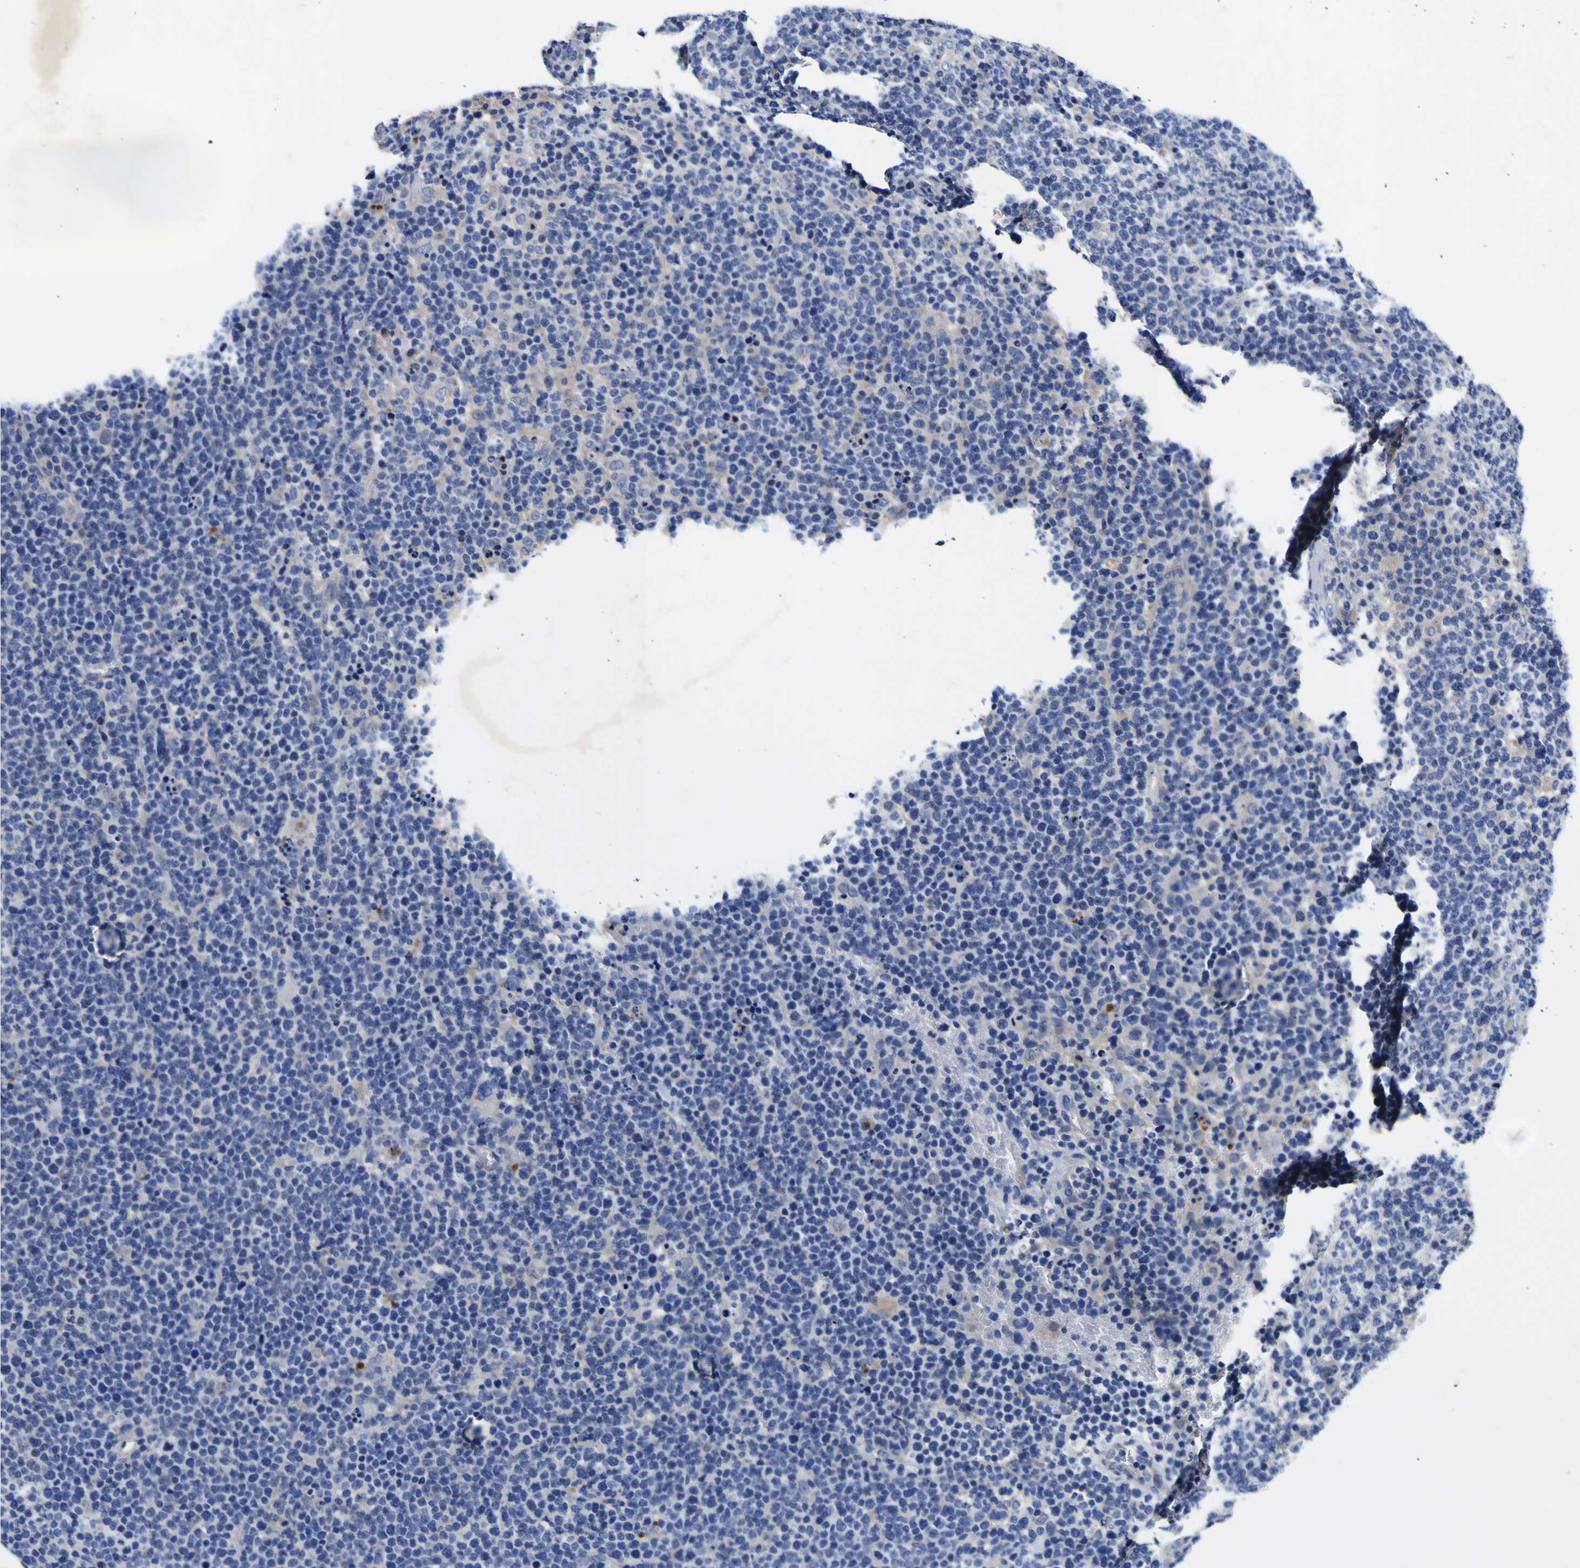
{"staining": {"intensity": "negative", "quantity": "none", "location": "none"}, "tissue": "lymphoma", "cell_type": "Tumor cells", "image_type": "cancer", "snomed": [{"axis": "morphology", "description": "Malignant lymphoma, non-Hodgkin's type, High grade"}, {"axis": "topography", "description": "Lymph node"}], "caption": "The histopathology image displays no significant positivity in tumor cells of high-grade malignant lymphoma, non-Hodgkin's type.", "gene": "VASN", "patient": {"sex": "male", "age": 61}}